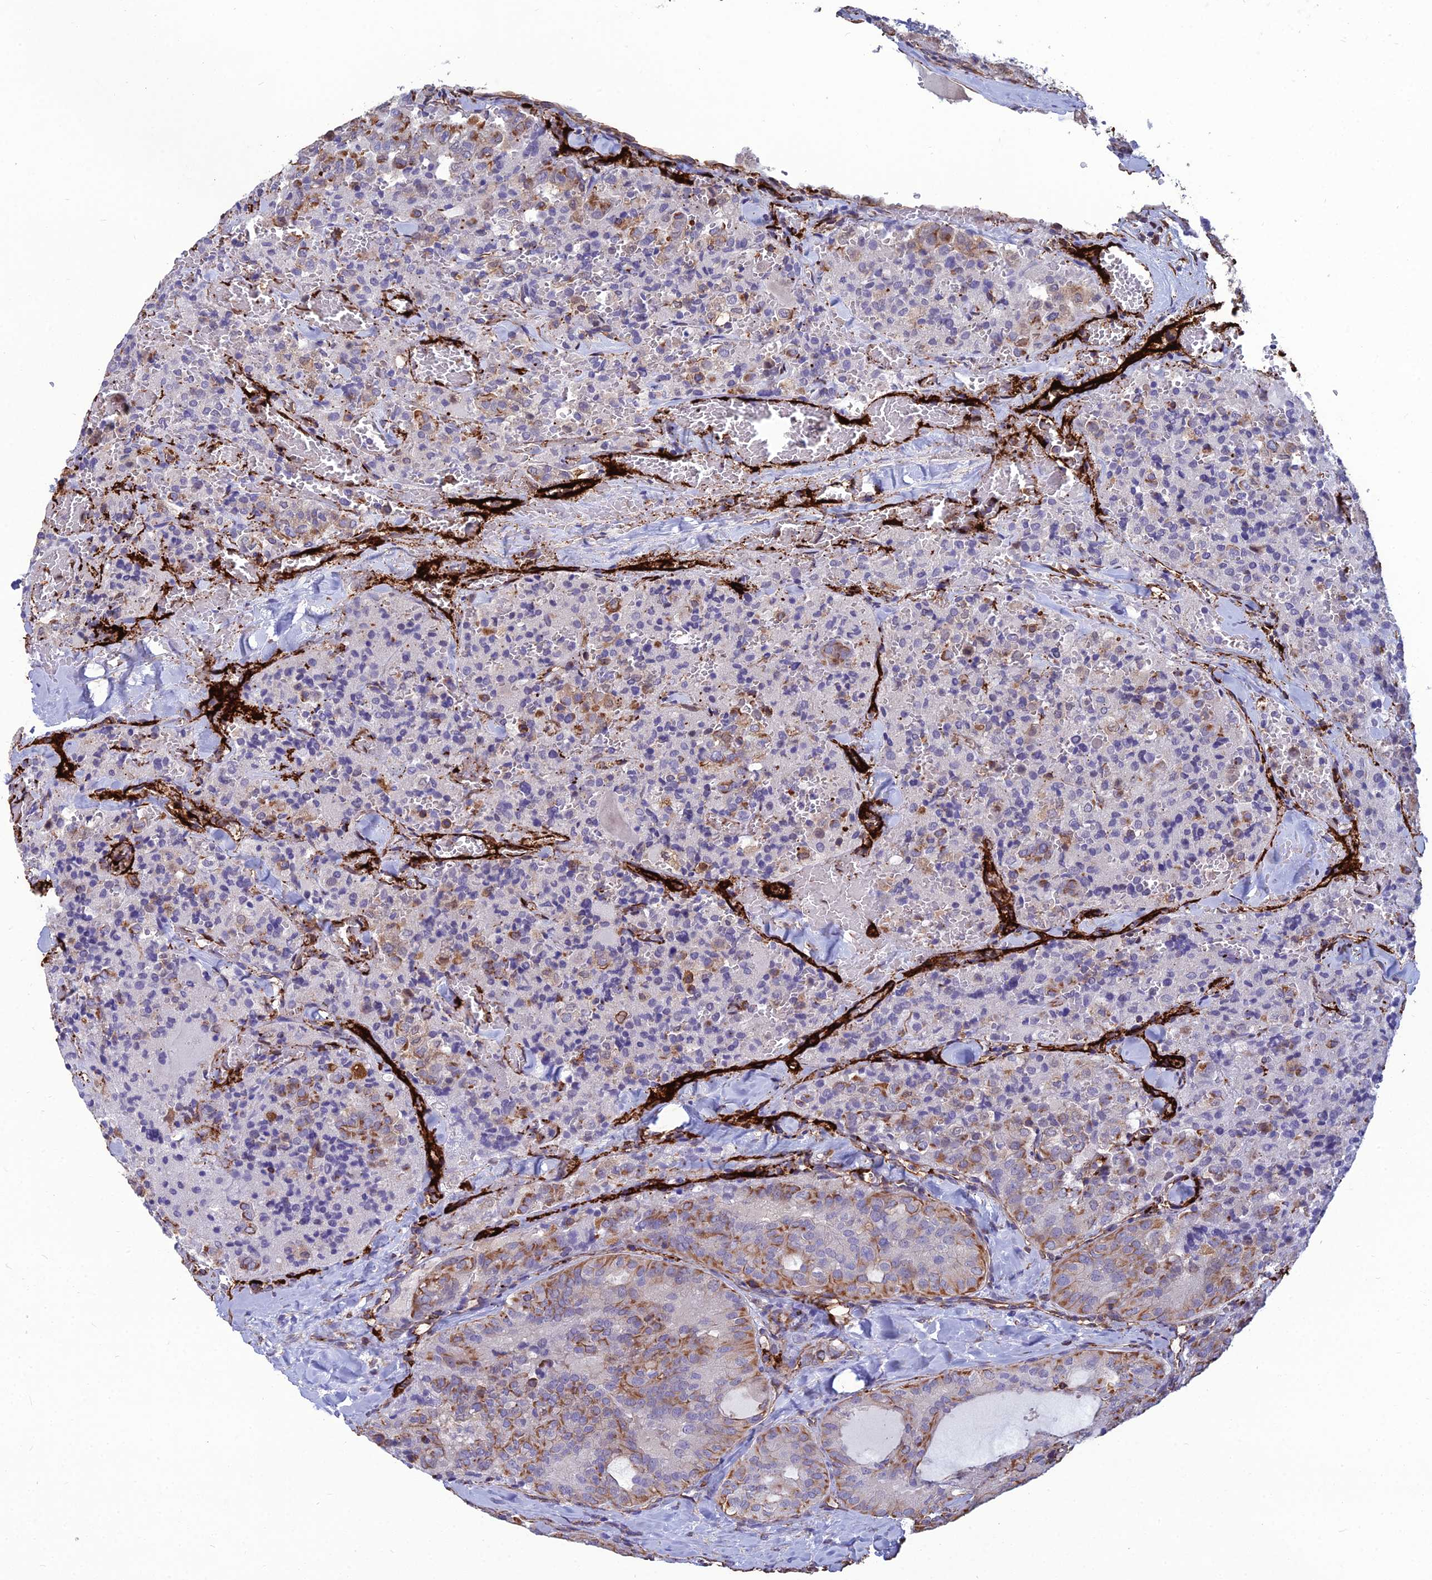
{"staining": {"intensity": "moderate", "quantity": "25%-75%", "location": "cytoplasmic/membranous"}, "tissue": "thyroid cancer", "cell_type": "Tumor cells", "image_type": "cancer", "snomed": [{"axis": "morphology", "description": "Follicular adenoma carcinoma, NOS"}, {"axis": "topography", "description": "Thyroid gland"}], "caption": "This micrograph reveals follicular adenoma carcinoma (thyroid) stained with IHC to label a protein in brown. The cytoplasmic/membranous of tumor cells show moderate positivity for the protein. Nuclei are counter-stained blue.", "gene": "PSMD11", "patient": {"sex": "male", "age": 75}}